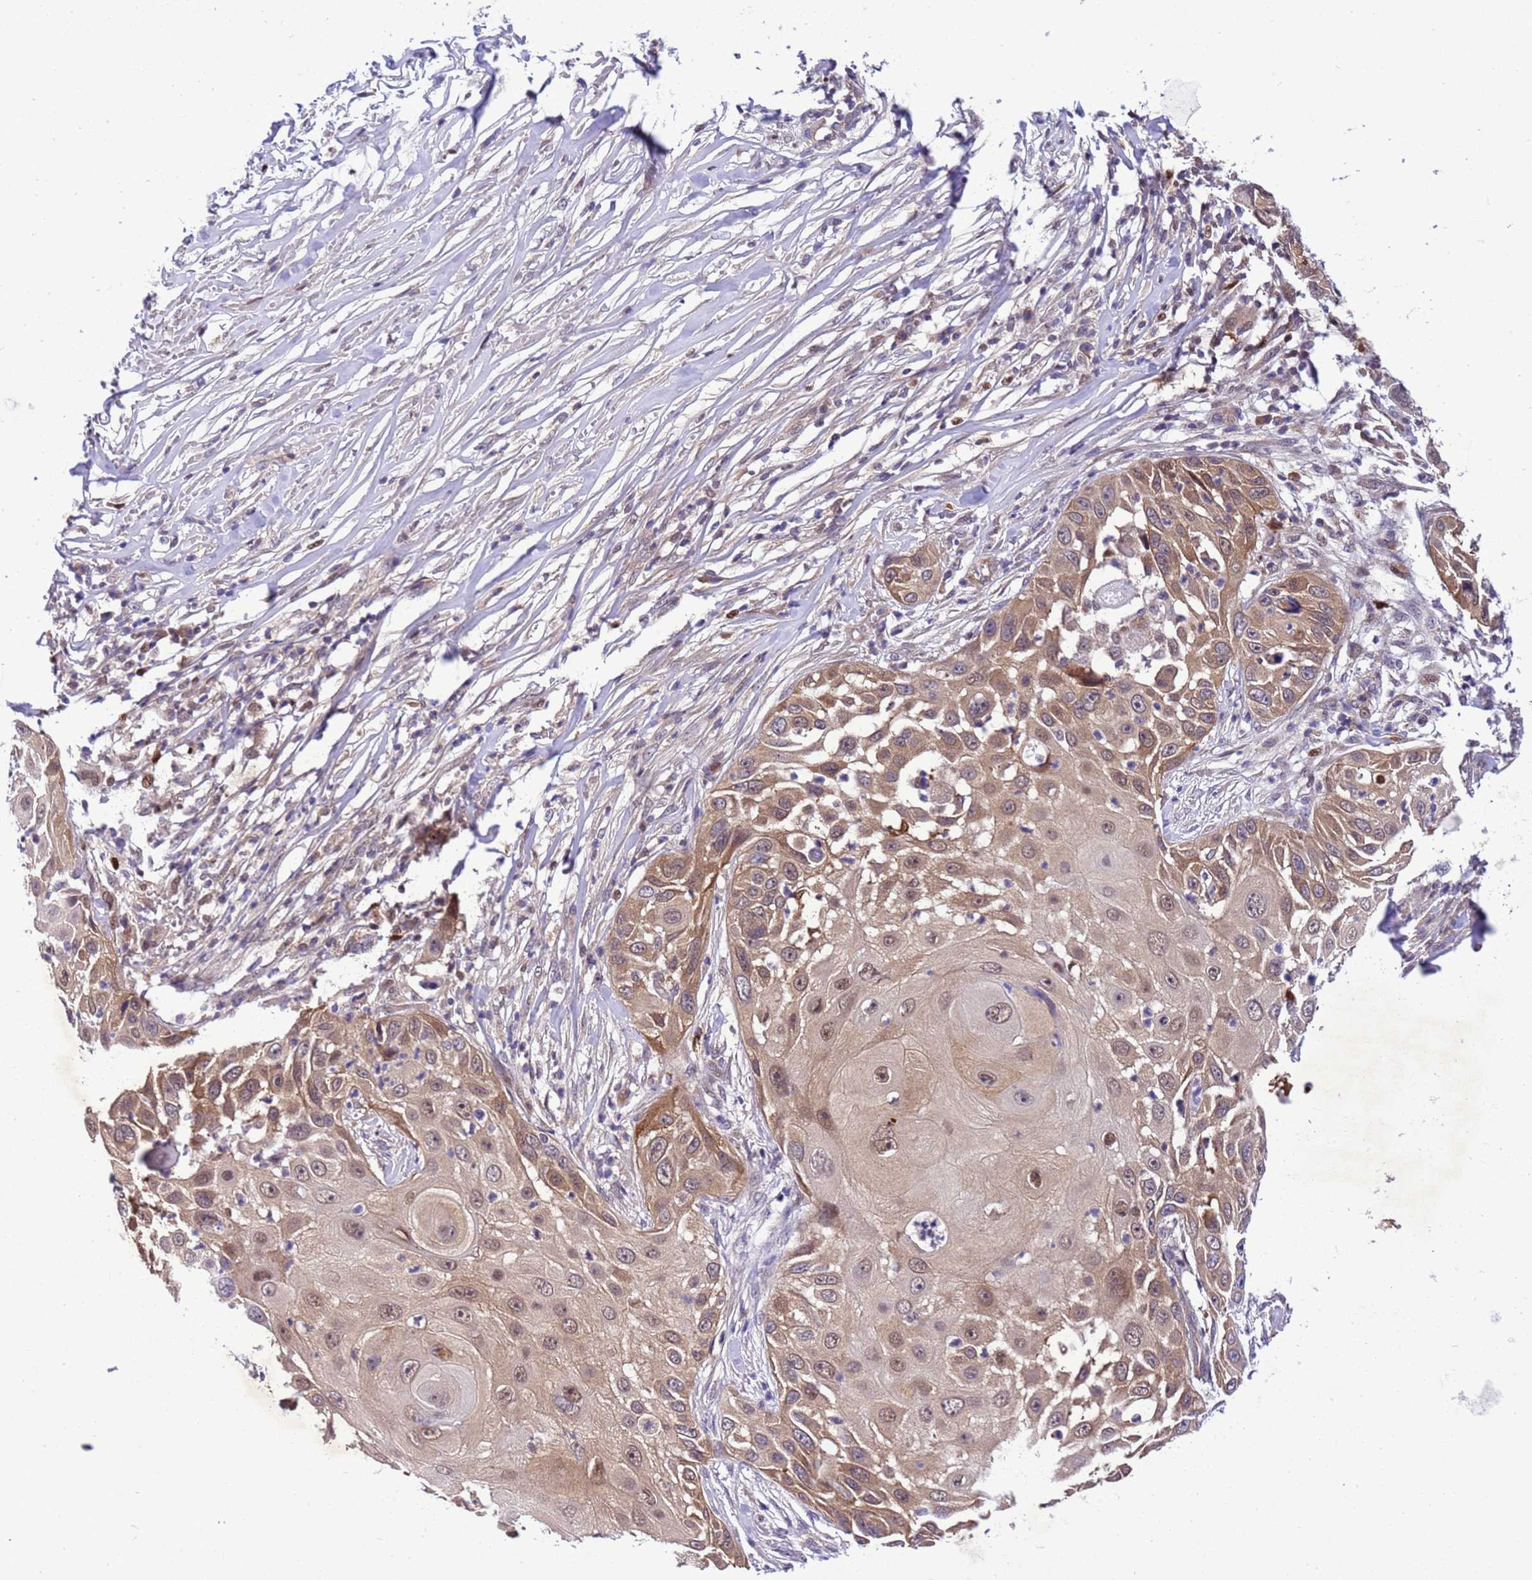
{"staining": {"intensity": "moderate", "quantity": ">75%", "location": "cytoplasmic/membranous,nuclear"}, "tissue": "skin cancer", "cell_type": "Tumor cells", "image_type": "cancer", "snomed": [{"axis": "morphology", "description": "Squamous cell carcinoma, NOS"}, {"axis": "topography", "description": "Skin"}], "caption": "Moderate cytoplasmic/membranous and nuclear protein staining is appreciated in approximately >75% of tumor cells in squamous cell carcinoma (skin).", "gene": "RASD1", "patient": {"sex": "female", "age": 44}}